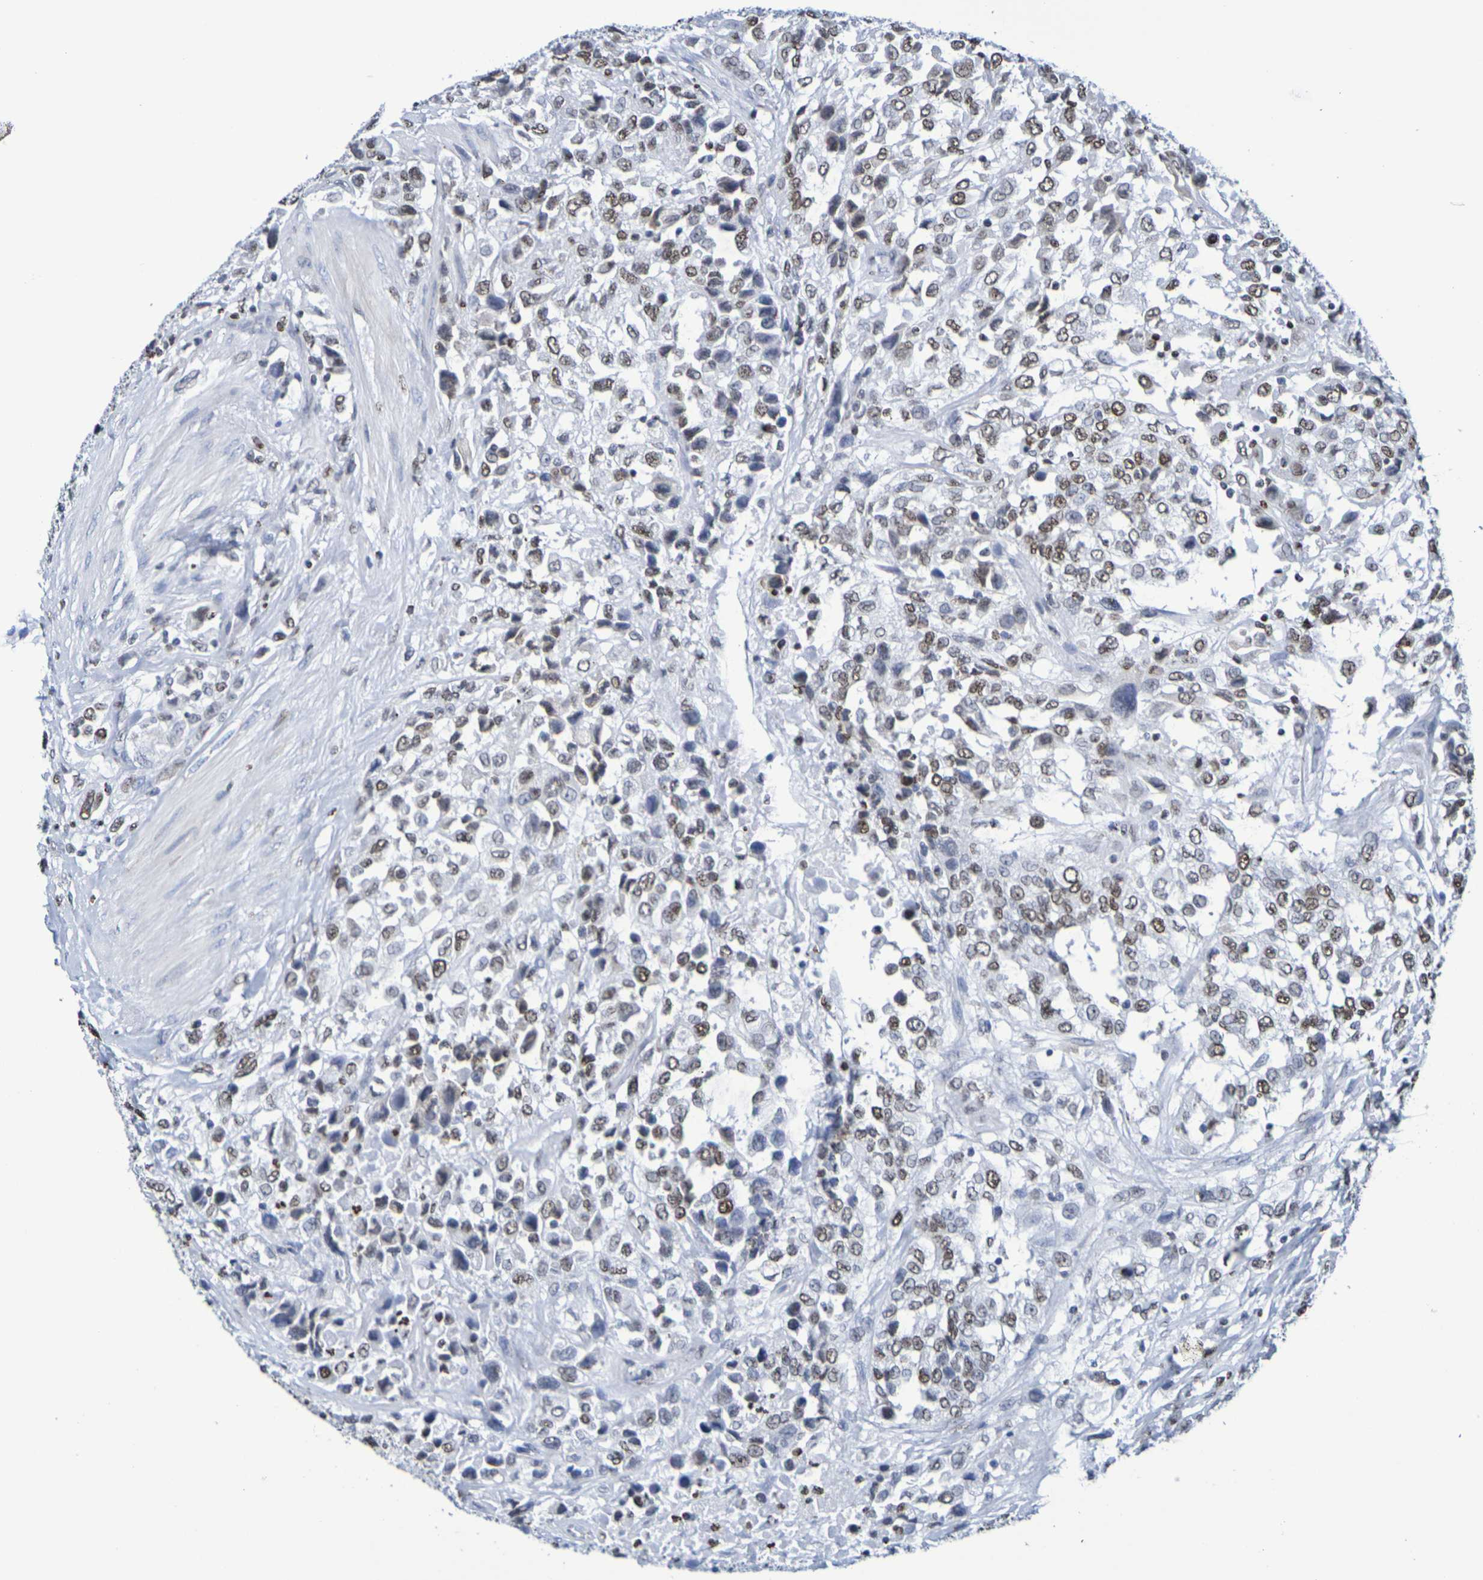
{"staining": {"intensity": "moderate", "quantity": ">75%", "location": "nuclear"}, "tissue": "urothelial cancer", "cell_type": "Tumor cells", "image_type": "cancer", "snomed": [{"axis": "morphology", "description": "Urothelial carcinoma, High grade"}, {"axis": "topography", "description": "Urinary bladder"}], "caption": "High-magnification brightfield microscopy of urothelial carcinoma (high-grade) stained with DAB (brown) and counterstained with hematoxylin (blue). tumor cells exhibit moderate nuclear expression is appreciated in about>75% of cells.", "gene": "H1-5", "patient": {"sex": "female", "age": 80}}